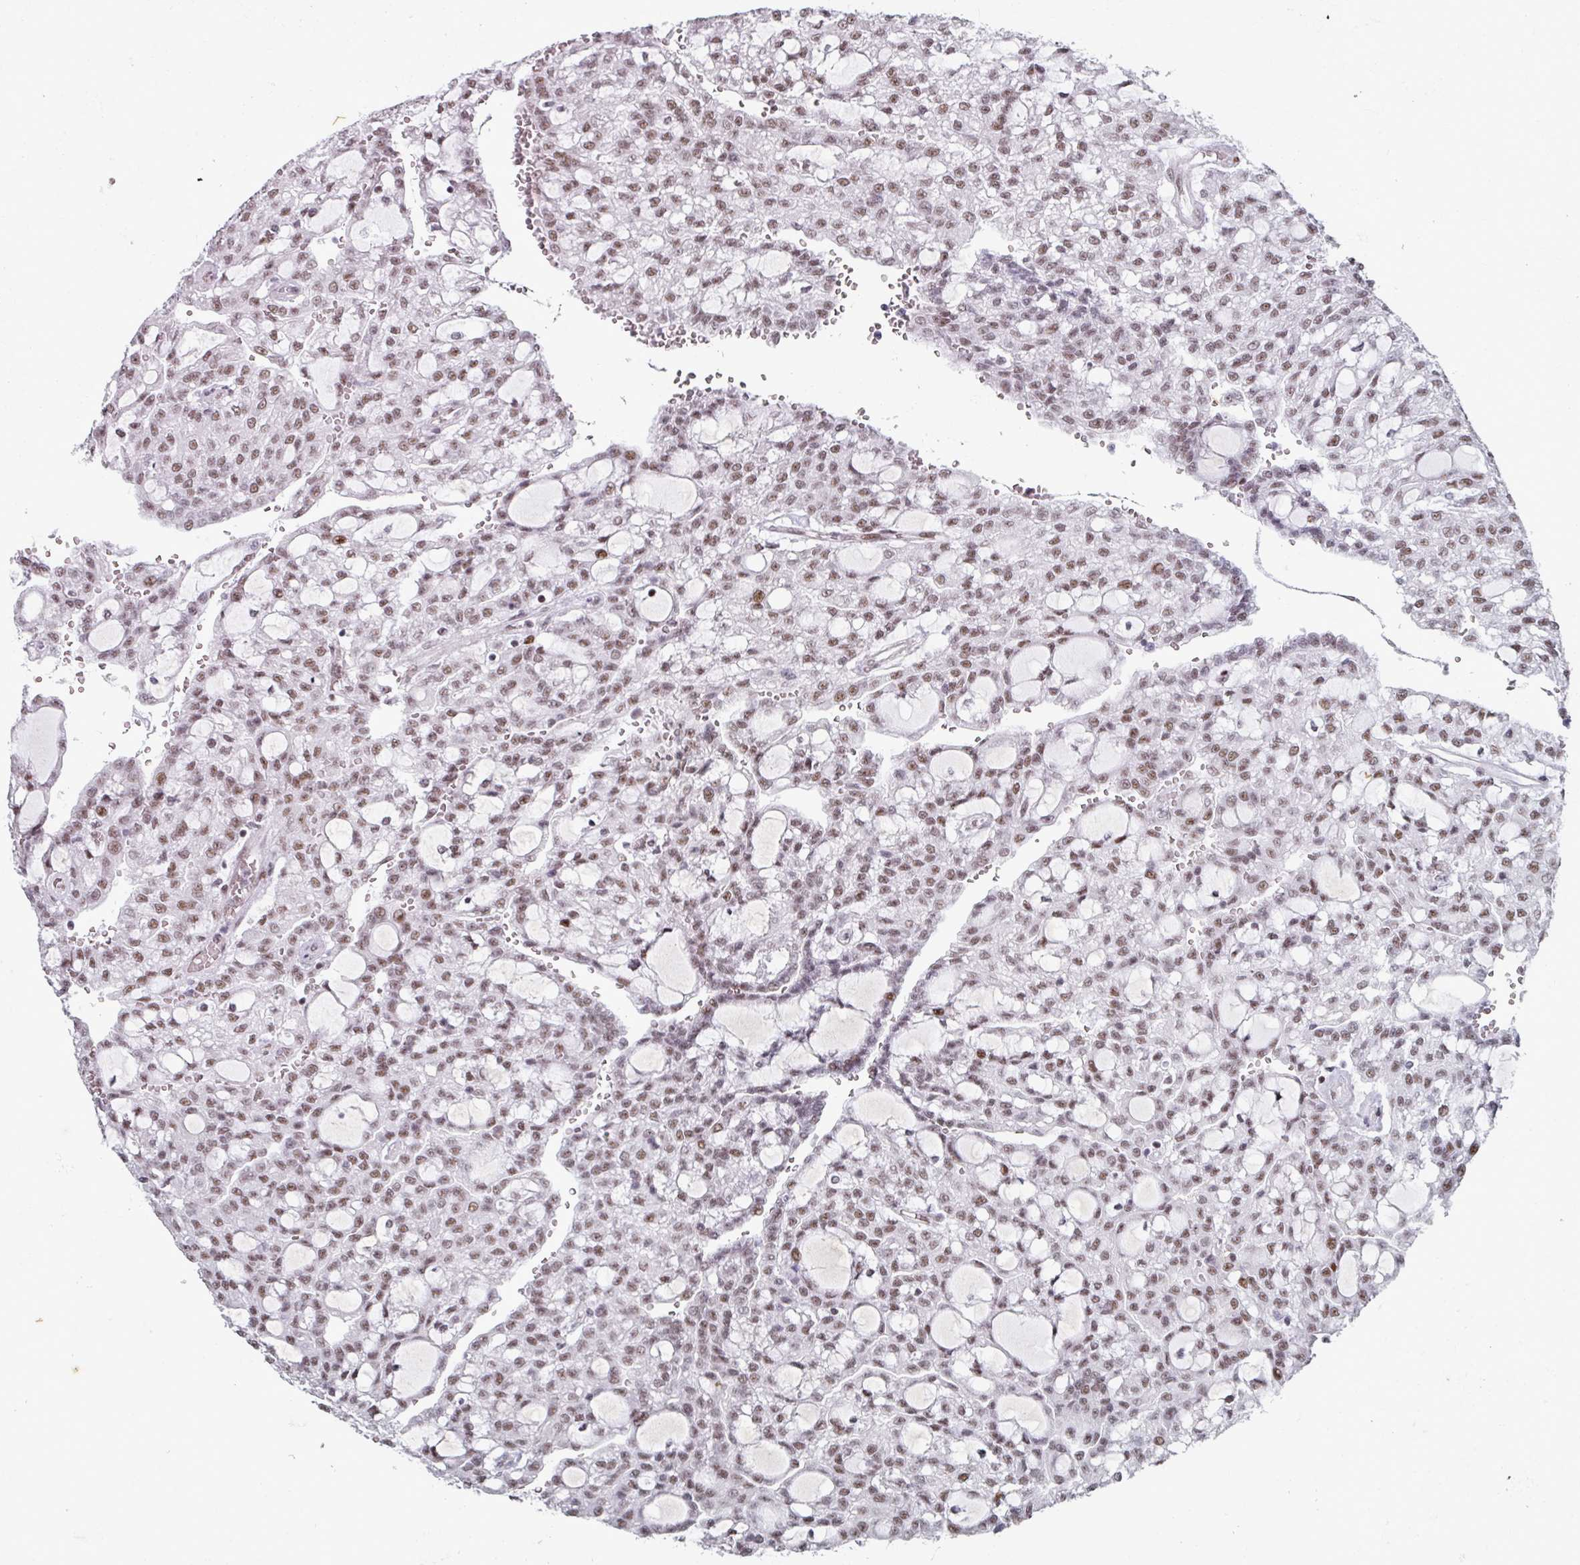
{"staining": {"intensity": "moderate", "quantity": ">75%", "location": "nuclear"}, "tissue": "renal cancer", "cell_type": "Tumor cells", "image_type": "cancer", "snomed": [{"axis": "morphology", "description": "Adenocarcinoma, NOS"}, {"axis": "topography", "description": "Kidney"}], "caption": "Immunohistochemistry (IHC) micrograph of human renal adenocarcinoma stained for a protein (brown), which demonstrates medium levels of moderate nuclear expression in about >75% of tumor cells.", "gene": "SF3B5", "patient": {"sex": "male", "age": 63}}